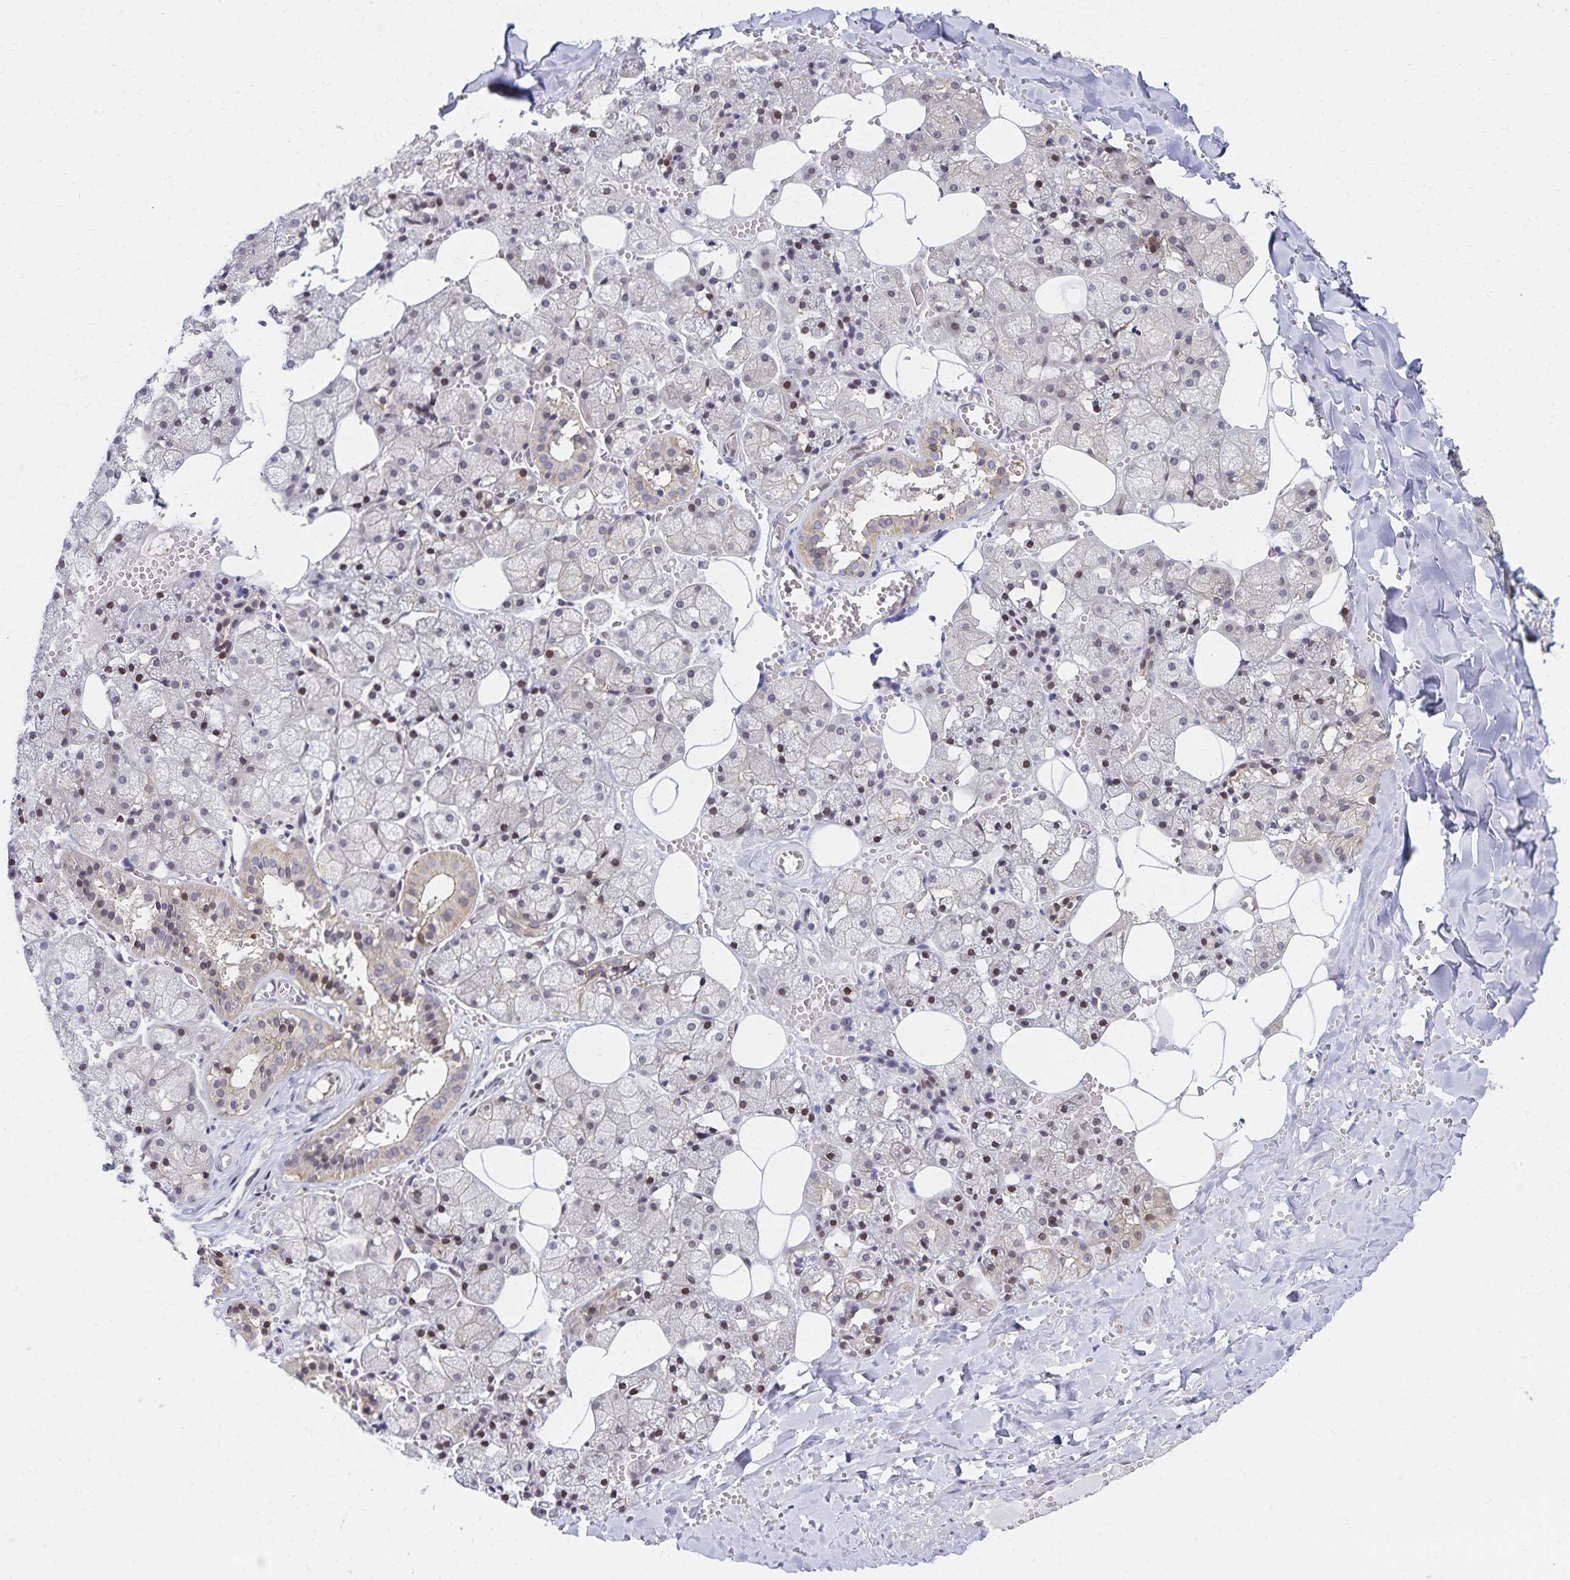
{"staining": {"intensity": "moderate", "quantity": "25%-75%", "location": "cytoplasmic/membranous,nuclear"}, "tissue": "salivary gland", "cell_type": "Glandular cells", "image_type": "normal", "snomed": [{"axis": "morphology", "description": "Normal tissue, NOS"}, {"axis": "topography", "description": "Salivary gland"}, {"axis": "topography", "description": "Peripheral nerve tissue"}], "caption": "A medium amount of moderate cytoplasmic/membranous,nuclear staining is seen in about 25%-75% of glandular cells in normal salivary gland.", "gene": "RAB9B", "patient": {"sex": "male", "age": 38}}